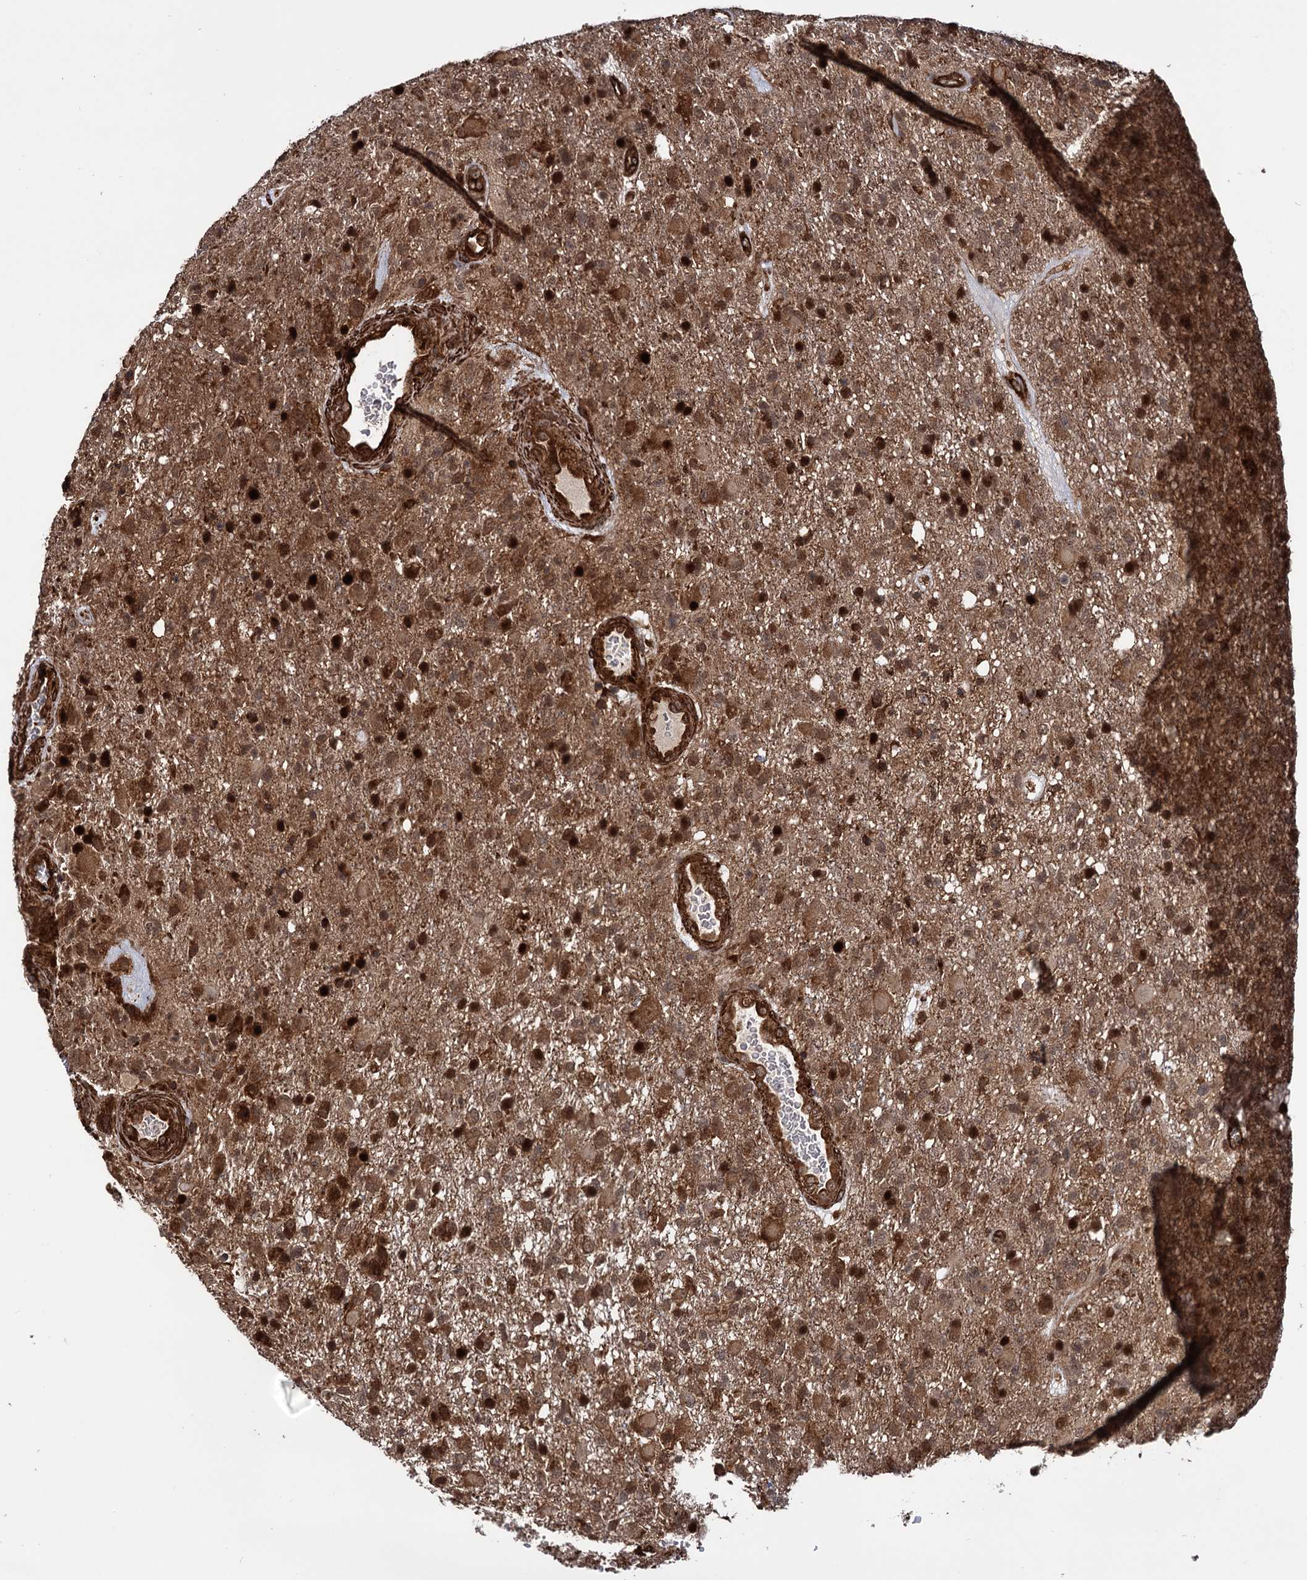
{"staining": {"intensity": "moderate", "quantity": ">75%", "location": "cytoplasmic/membranous,nuclear"}, "tissue": "glioma", "cell_type": "Tumor cells", "image_type": "cancer", "snomed": [{"axis": "morphology", "description": "Glioma, malignant, High grade"}, {"axis": "topography", "description": "Brain"}], "caption": "Moderate cytoplasmic/membranous and nuclear expression for a protein is seen in approximately >75% of tumor cells of glioma using immunohistochemistry.", "gene": "ATP8B4", "patient": {"sex": "female", "age": 74}}